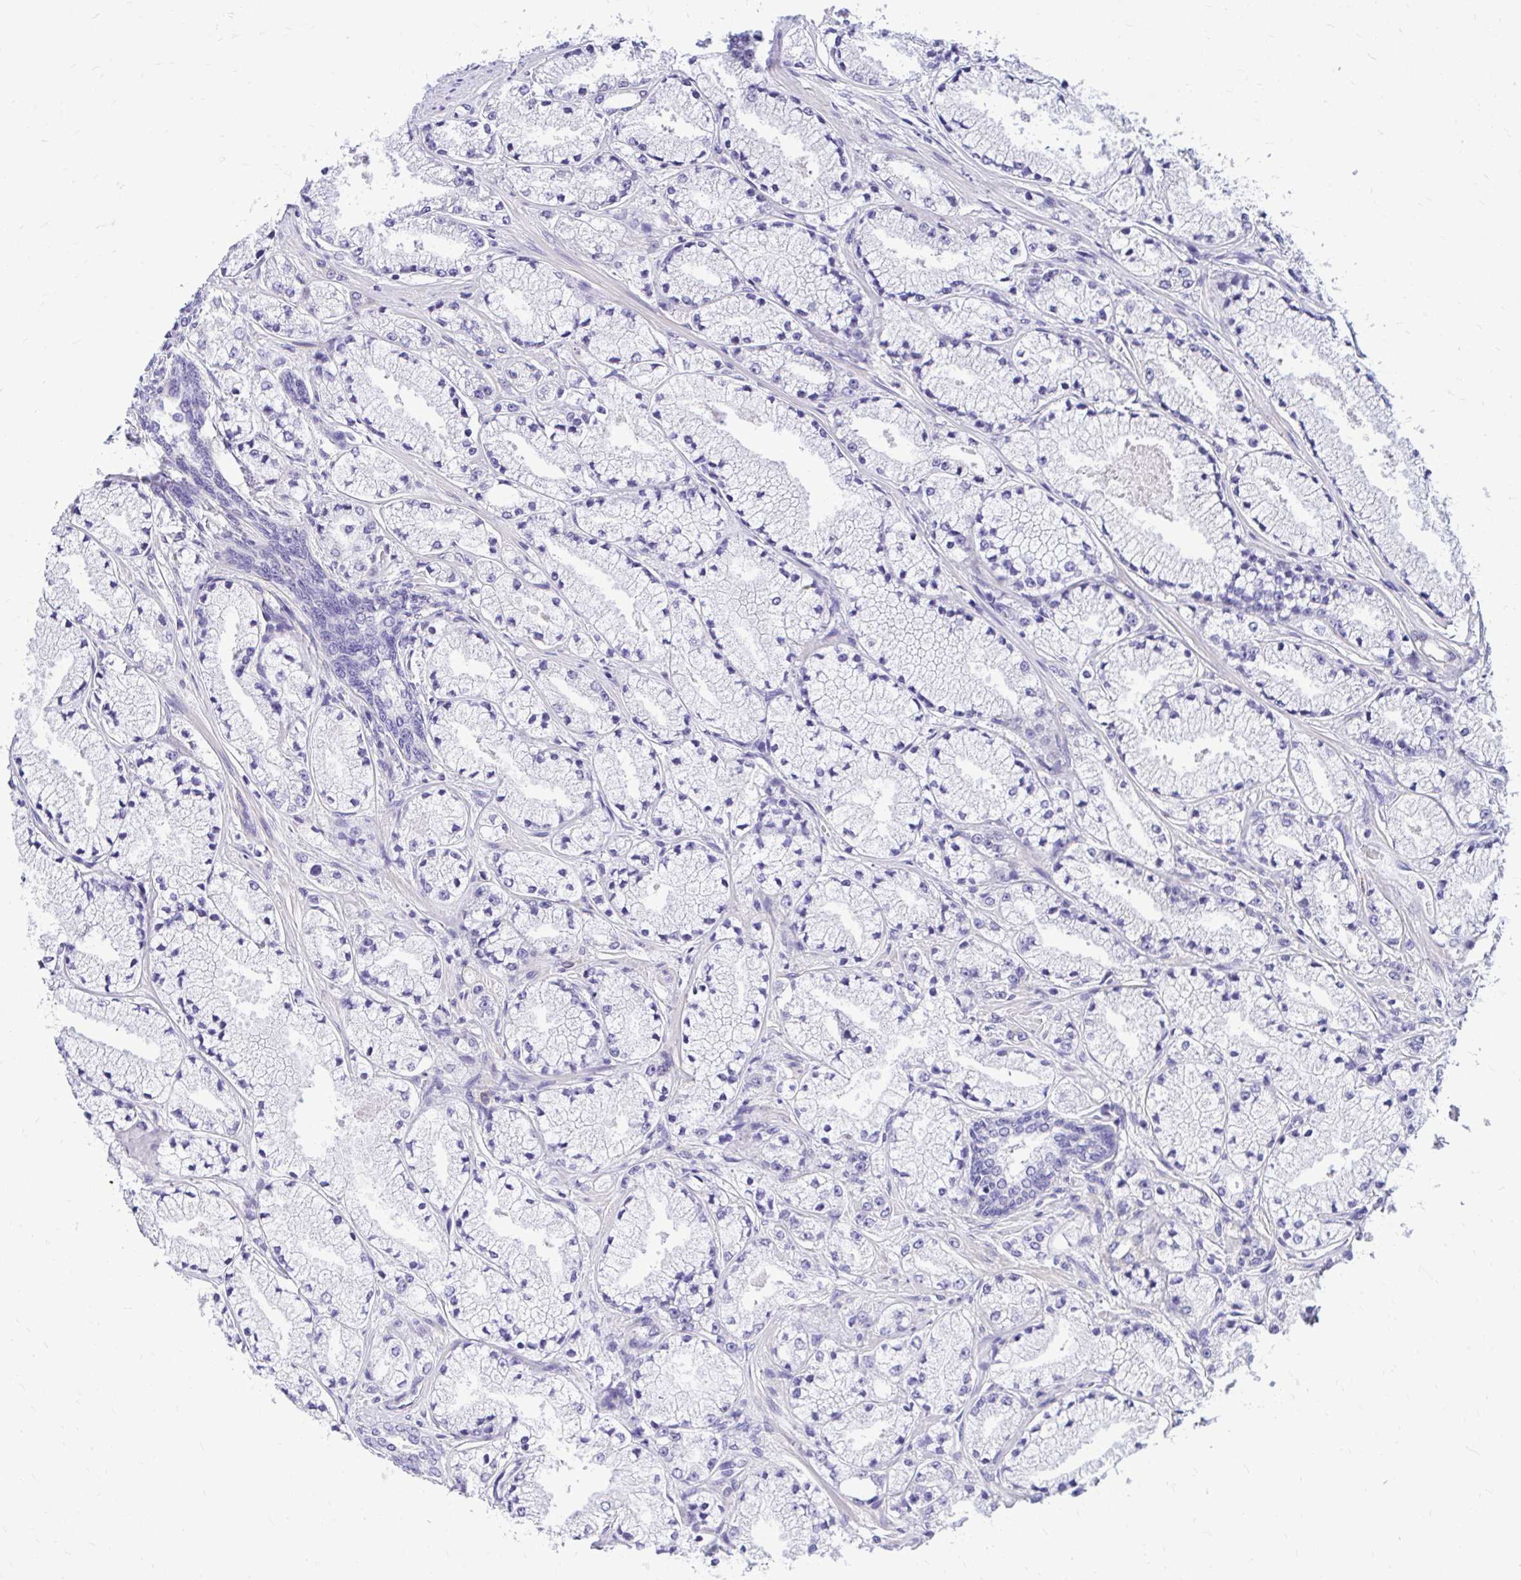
{"staining": {"intensity": "negative", "quantity": "none", "location": "none"}, "tissue": "prostate cancer", "cell_type": "Tumor cells", "image_type": "cancer", "snomed": [{"axis": "morphology", "description": "Adenocarcinoma, High grade"}, {"axis": "topography", "description": "Prostate"}], "caption": "Human prostate cancer stained for a protein using immunohistochemistry (IHC) shows no staining in tumor cells.", "gene": "EPB41L1", "patient": {"sex": "male", "age": 63}}